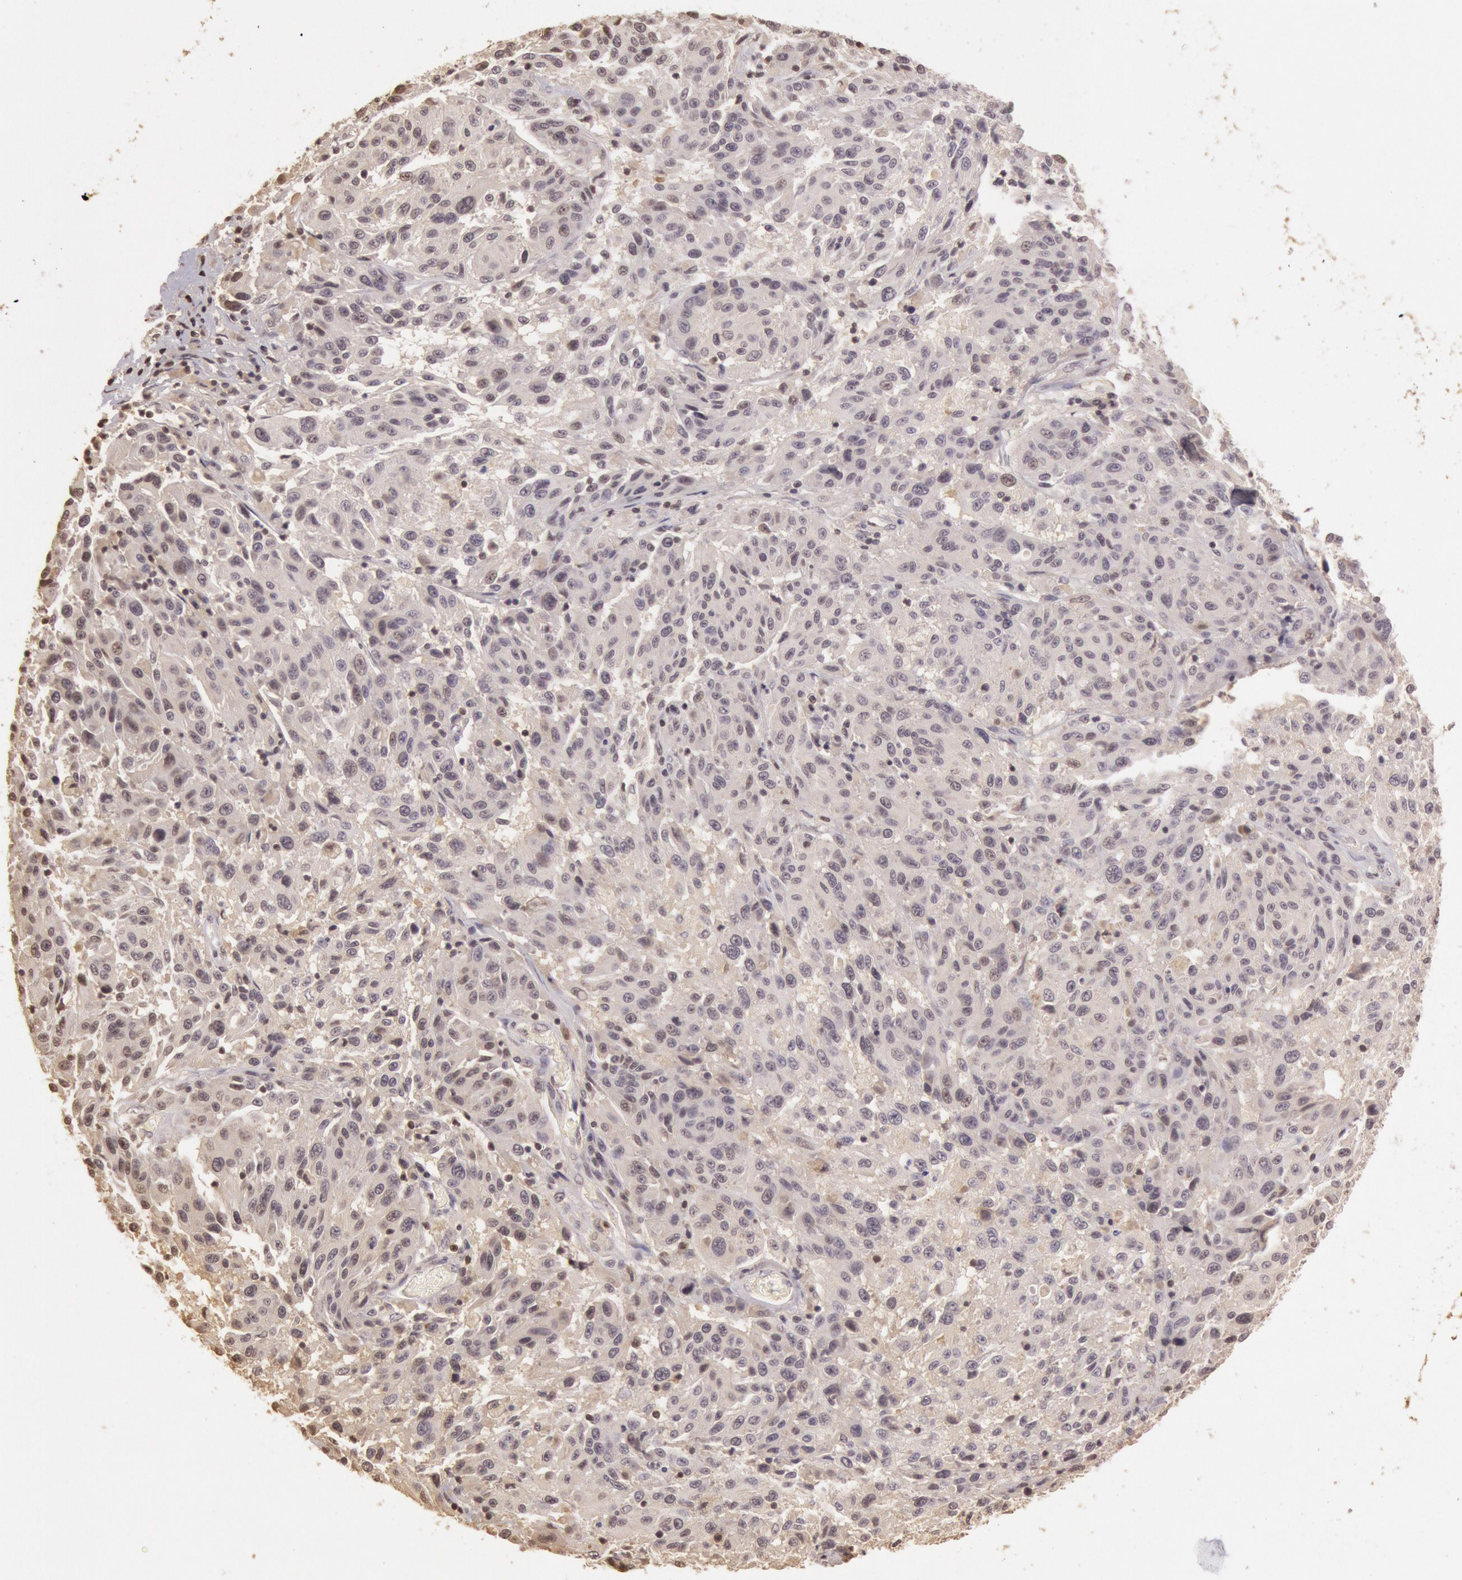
{"staining": {"intensity": "weak", "quantity": ">75%", "location": "cytoplasmic/membranous,nuclear"}, "tissue": "melanoma", "cell_type": "Tumor cells", "image_type": "cancer", "snomed": [{"axis": "morphology", "description": "Malignant melanoma, NOS"}, {"axis": "topography", "description": "Skin"}], "caption": "This is an image of IHC staining of melanoma, which shows weak staining in the cytoplasmic/membranous and nuclear of tumor cells.", "gene": "SOD1", "patient": {"sex": "female", "age": 77}}